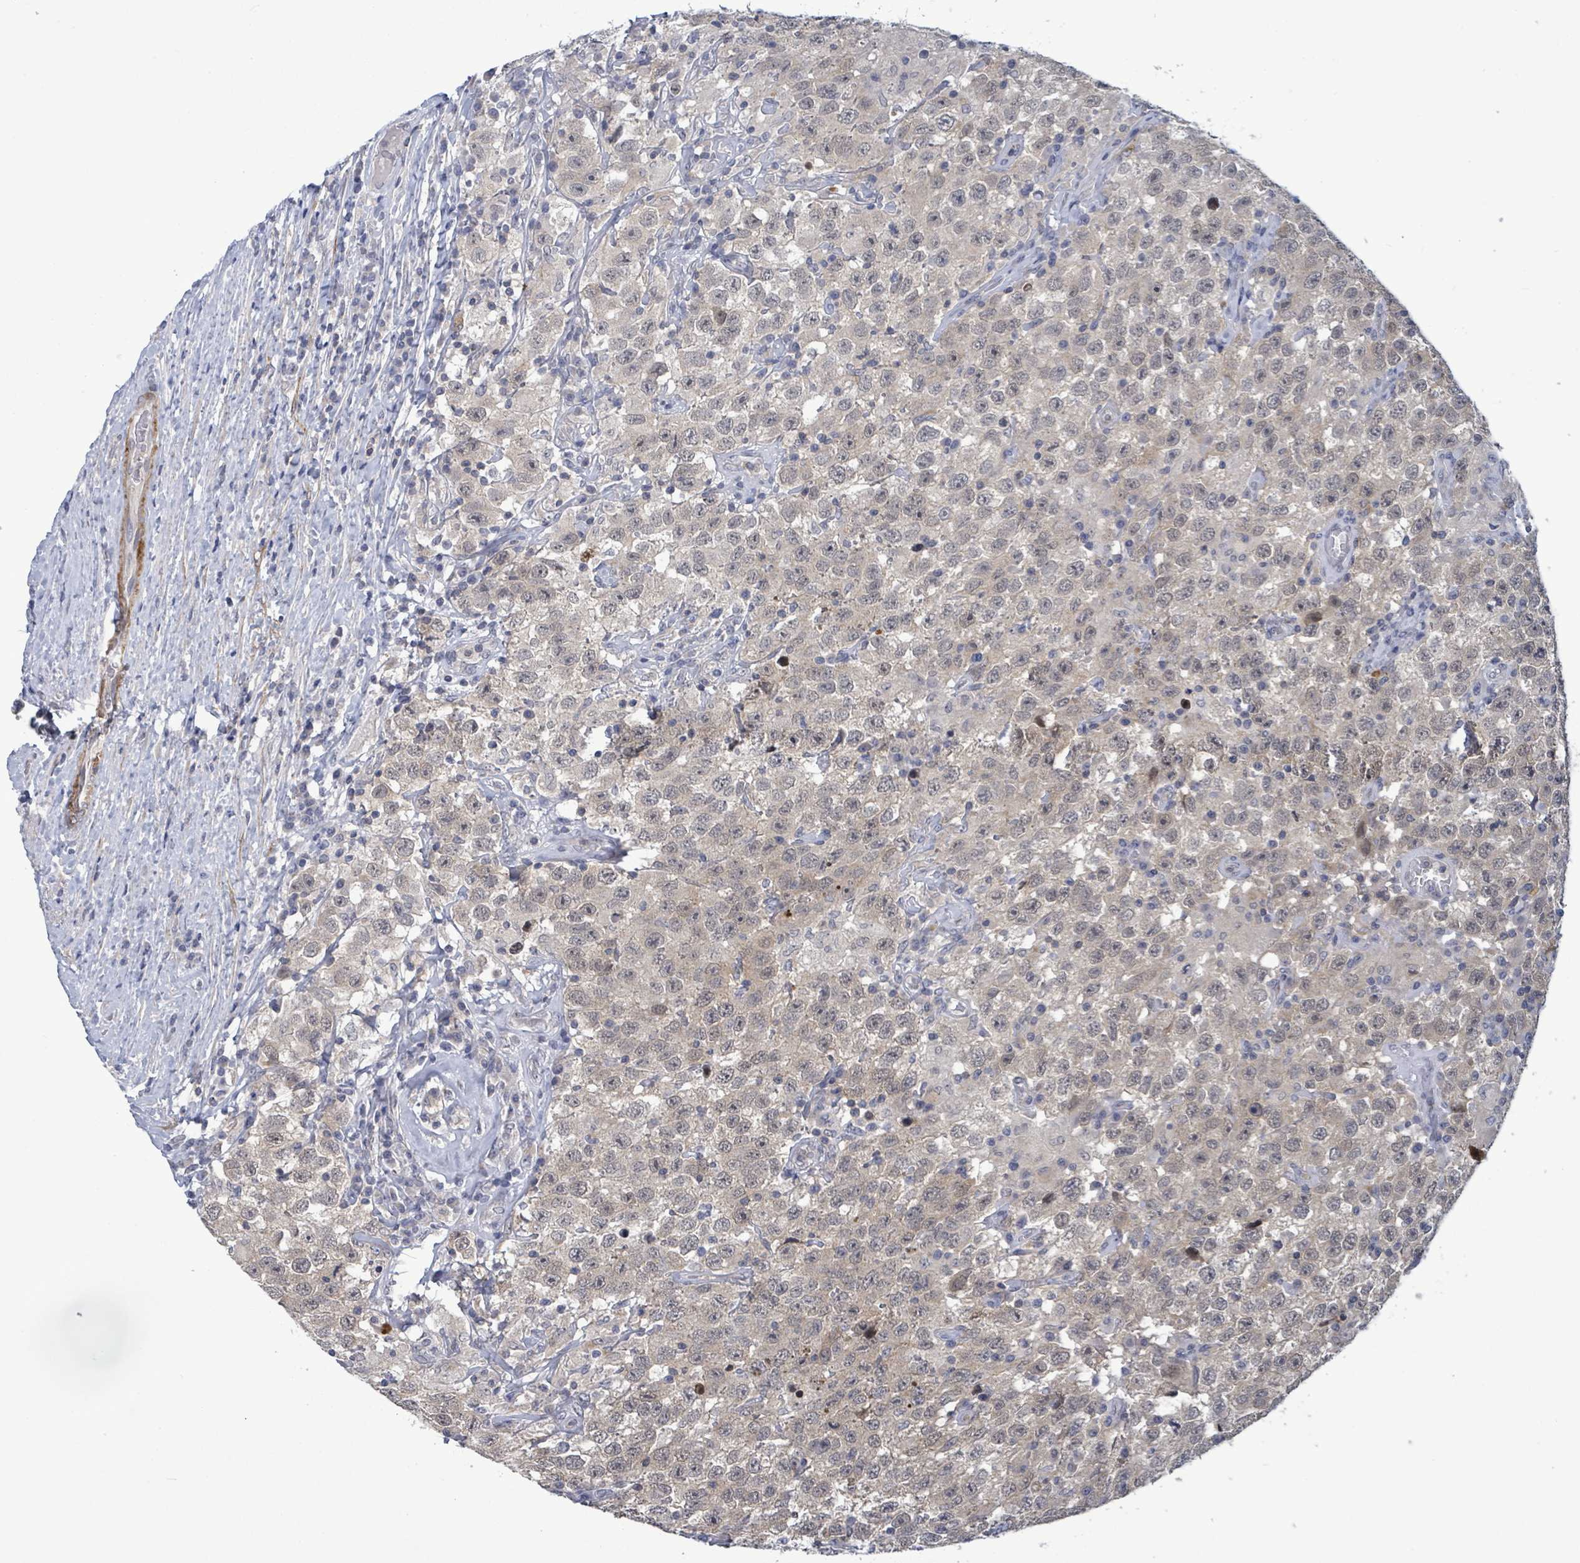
{"staining": {"intensity": "weak", "quantity": "<25%", "location": "cytoplasmic/membranous"}, "tissue": "testis cancer", "cell_type": "Tumor cells", "image_type": "cancer", "snomed": [{"axis": "morphology", "description": "Seminoma, NOS"}, {"axis": "topography", "description": "Testis"}], "caption": "Tumor cells show no significant positivity in seminoma (testis). The staining was performed using DAB (3,3'-diaminobenzidine) to visualize the protein expression in brown, while the nuclei were stained in blue with hematoxylin (Magnification: 20x).", "gene": "AMMECR1", "patient": {"sex": "male", "age": 41}}